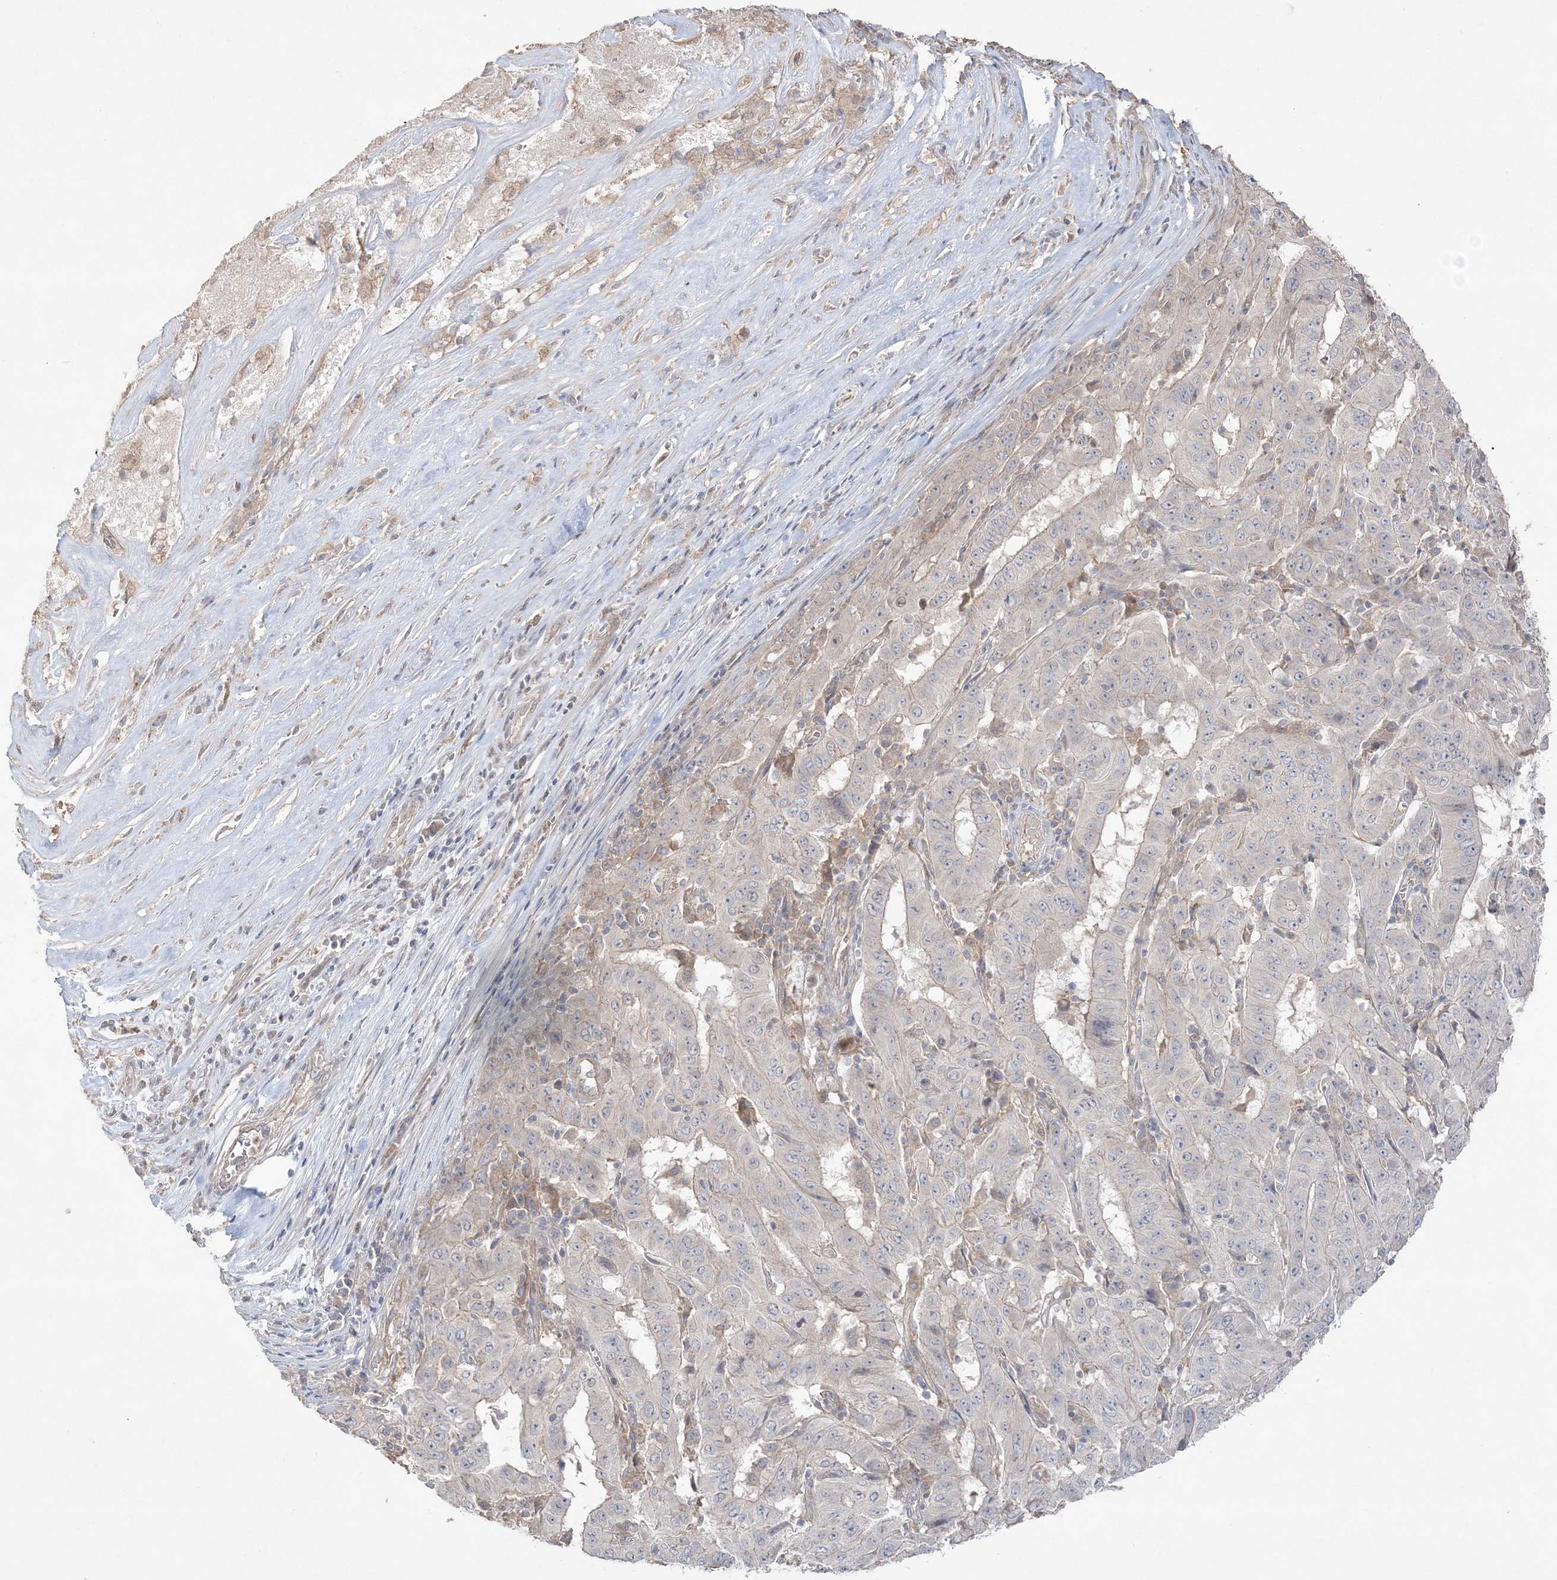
{"staining": {"intensity": "negative", "quantity": "none", "location": "none"}, "tissue": "pancreatic cancer", "cell_type": "Tumor cells", "image_type": "cancer", "snomed": [{"axis": "morphology", "description": "Adenocarcinoma, NOS"}, {"axis": "topography", "description": "Pancreas"}], "caption": "Immunohistochemical staining of human adenocarcinoma (pancreatic) shows no significant staining in tumor cells. (DAB immunohistochemistry (IHC), high magnification).", "gene": "SH3BP4", "patient": {"sex": "male", "age": 63}}